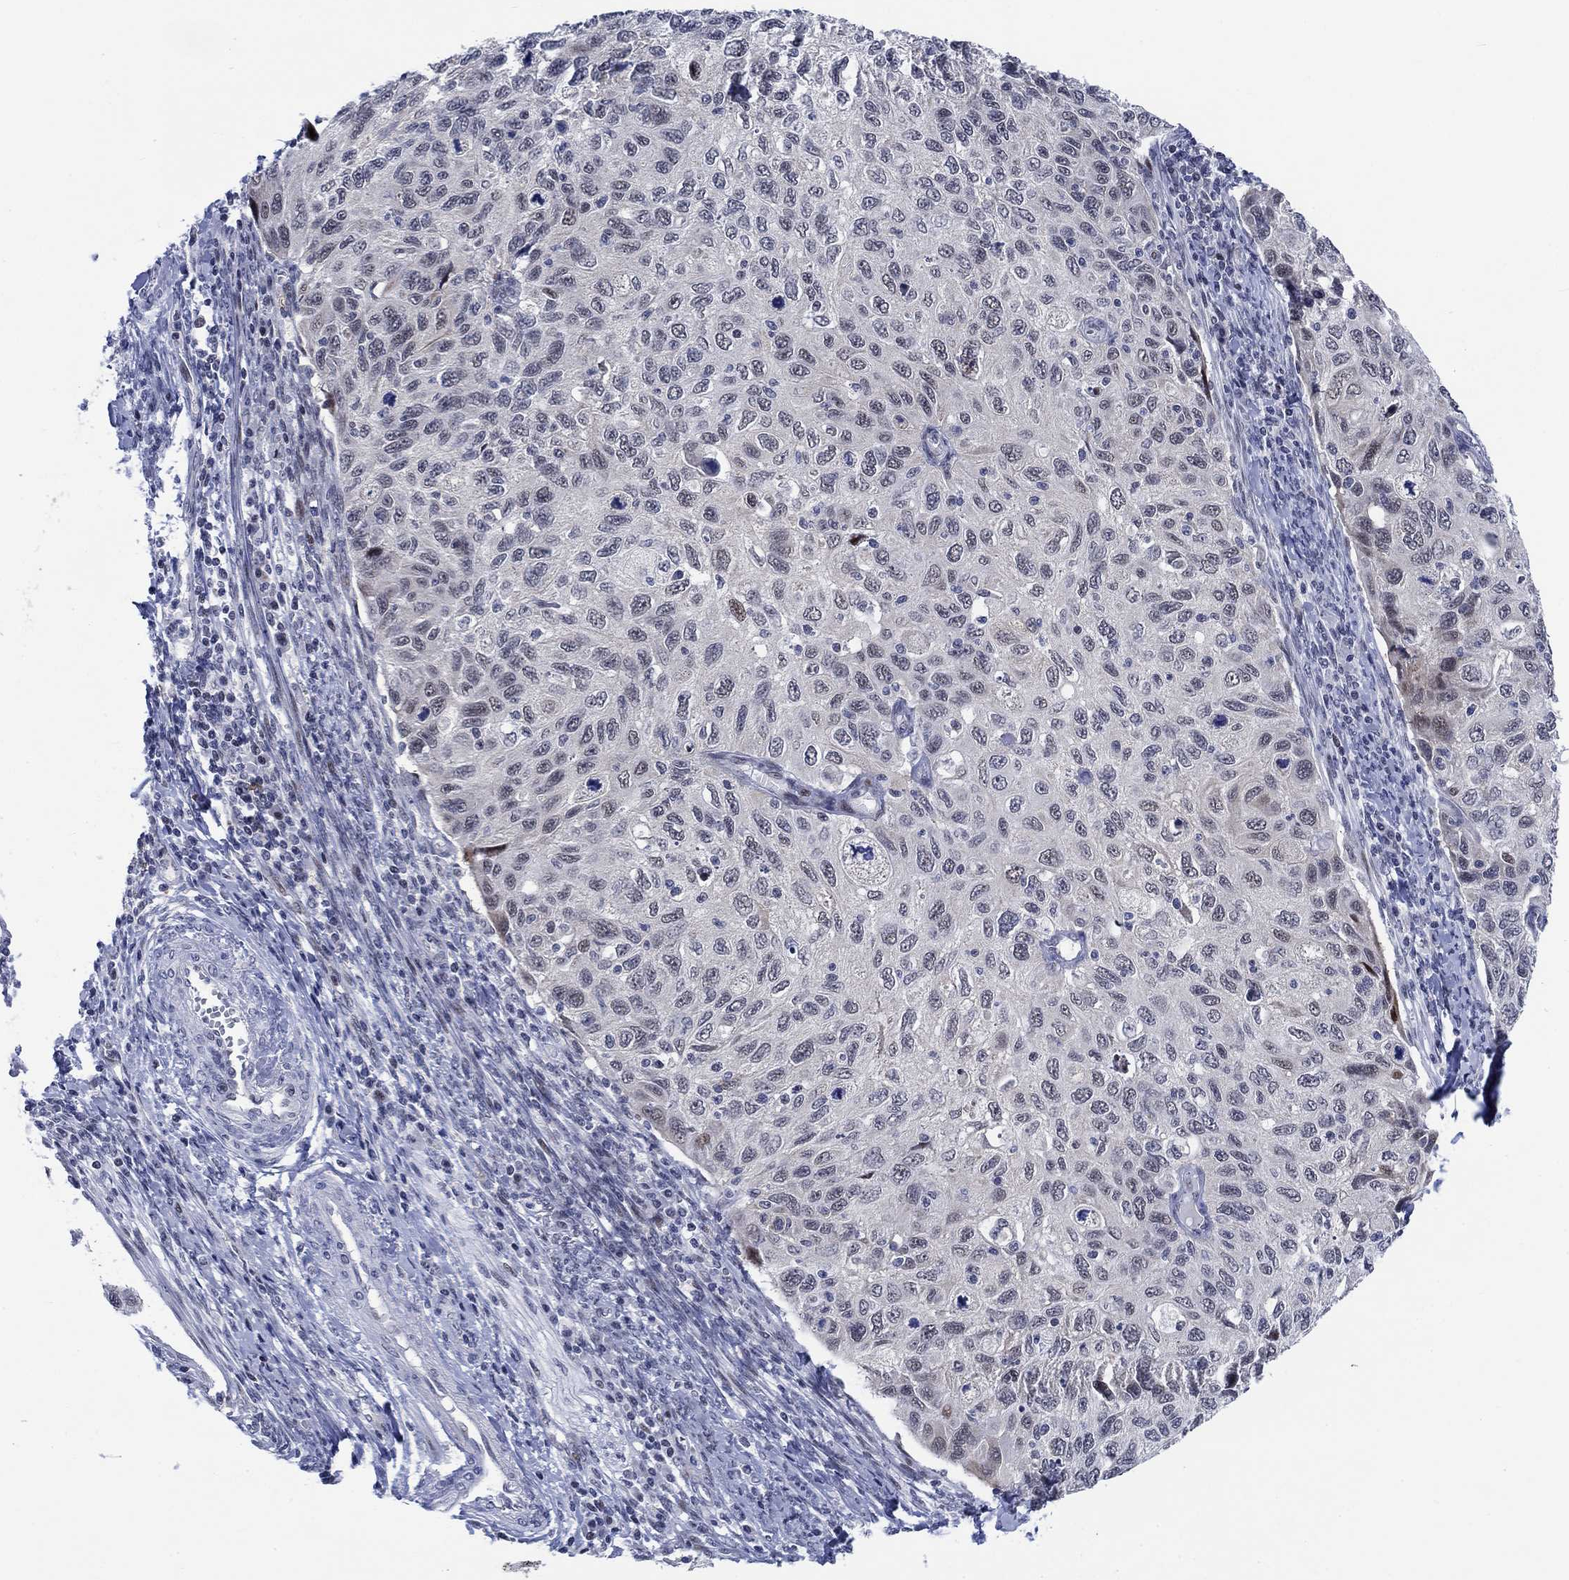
{"staining": {"intensity": "negative", "quantity": "none", "location": "none"}, "tissue": "cervical cancer", "cell_type": "Tumor cells", "image_type": "cancer", "snomed": [{"axis": "morphology", "description": "Squamous cell carcinoma, NOS"}, {"axis": "topography", "description": "Cervix"}], "caption": "Tumor cells are negative for brown protein staining in cervical squamous cell carcinoma.", "gene": "NEU3", "patient": {"sex": "female", "age": 70}}